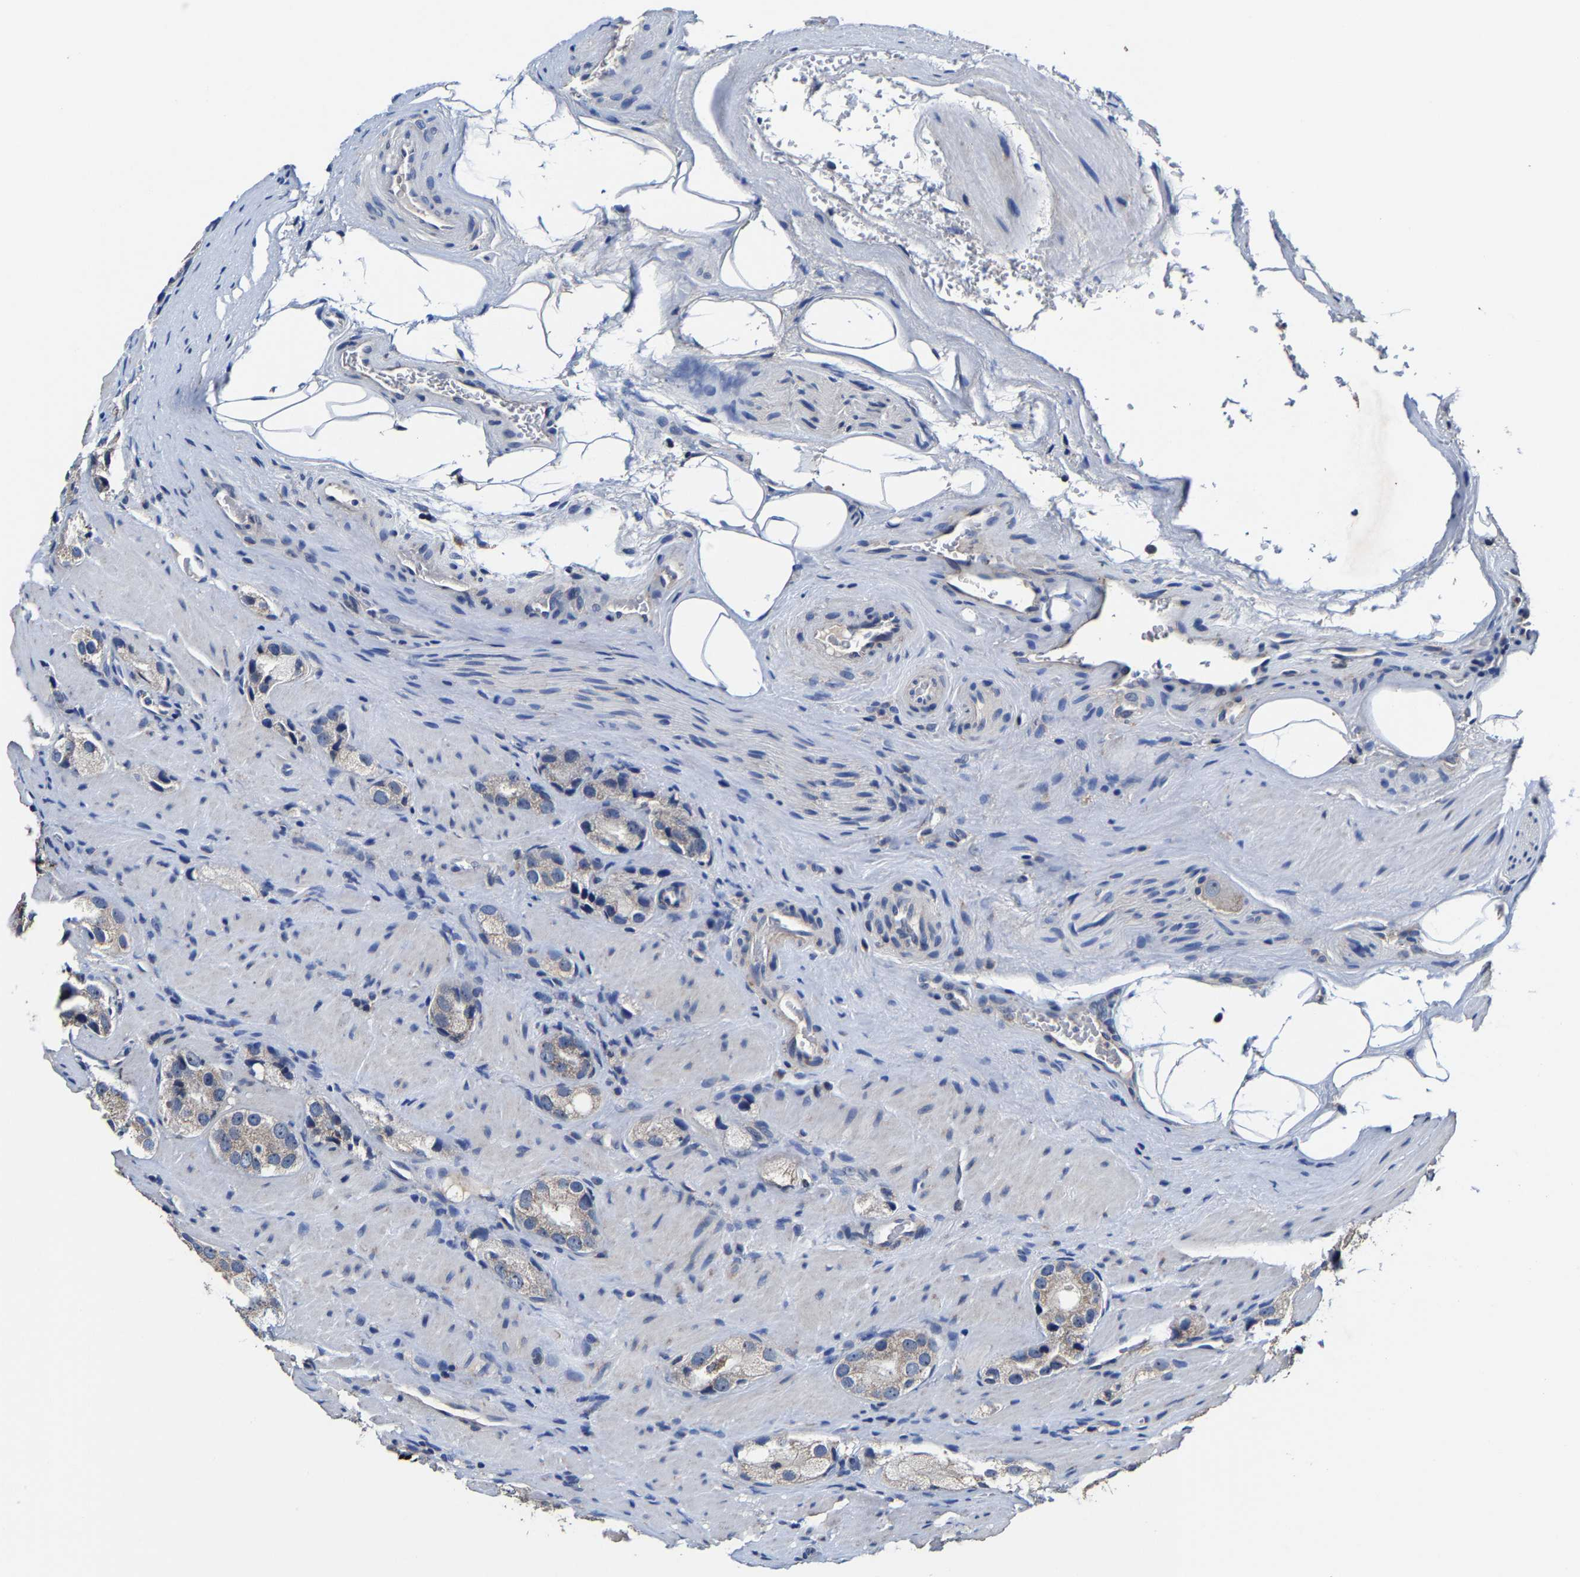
{"staining": {"intensity": "weak", "quantity": "<25%", "location": "cytoplasmic/membranous"}, "tissue": "prostate cancer", "cell_type": "Tumor cells", "image_type": "cancer", "snomed": [{"axis": "morphology", "description": "Adenocarcinoma, High grade"}, {"axis": "topography", "description": "Prostate"}], "caption": "High magnification brightfield microscopy of adenocarcinoma (high-grade) (prostate) stained with DAB (brown) and counterstained with hematoxylin (blue): tumor cells show no significant expression. (DAB (3,3'-diaminobenzidine) immunohistochemistry visualized using brightfield microscopy, high magnification).", "gene": "ZCCHC7", "patient": {"sex": "male", "age": 63}}